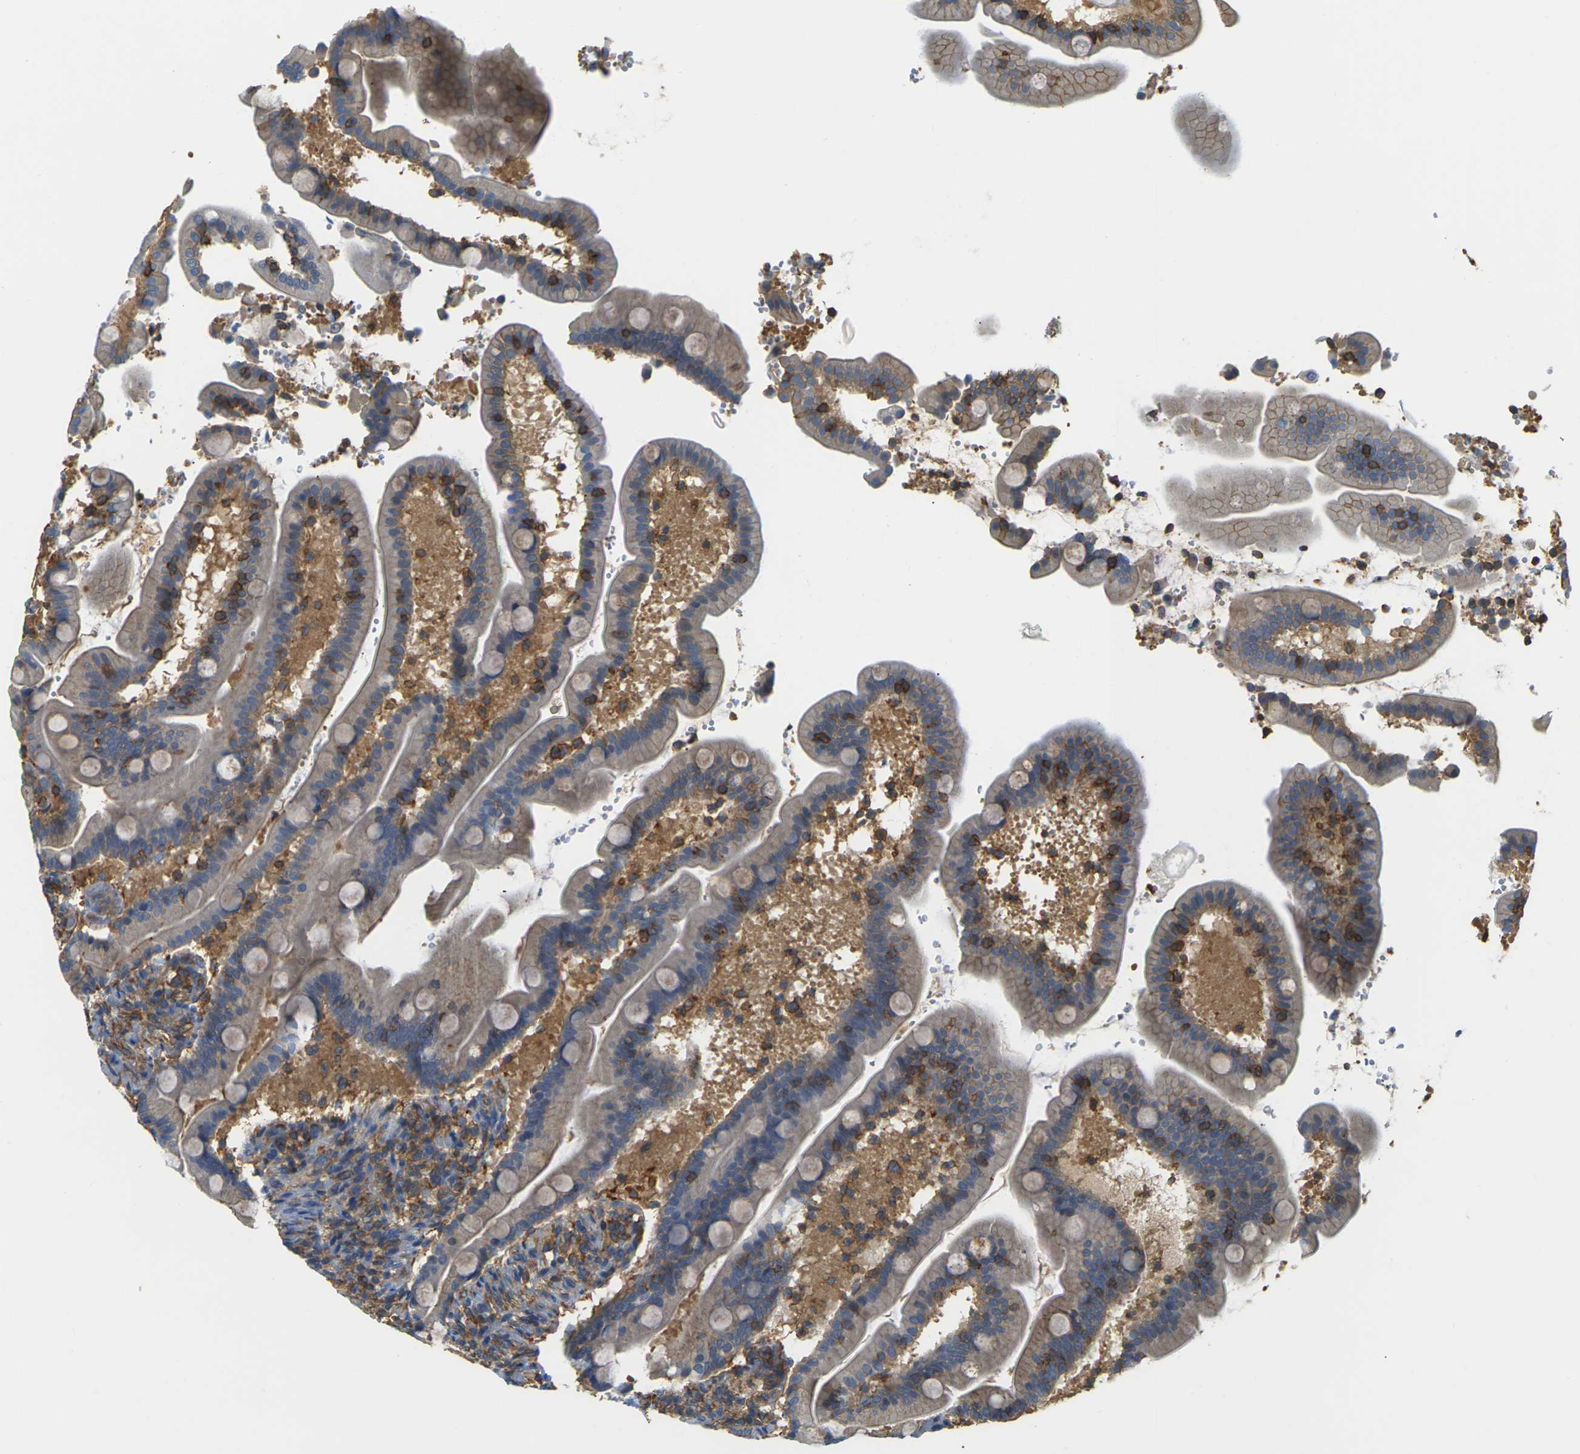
{"staining": {"intensity": "moderate", "quantity": ">75%", "location": "cytoplasmic/membranous"}, "tissue": "duodenum", "cell_type": "Glandular cells", "image_type": "normal", "snomed": [{"axis": "morphology", "description": "Normal tissue, NOS"}, {"axis": "topography", "description": "Duodenum"}], "caption": "IHC (DAB) staining of normal duodenum shows moderate cytoplasmic/membranous protein positivity in approximately >75% of glandular cells.", "gene": "IQGAP1", "patient": {"sex": "male", "age": 54}}